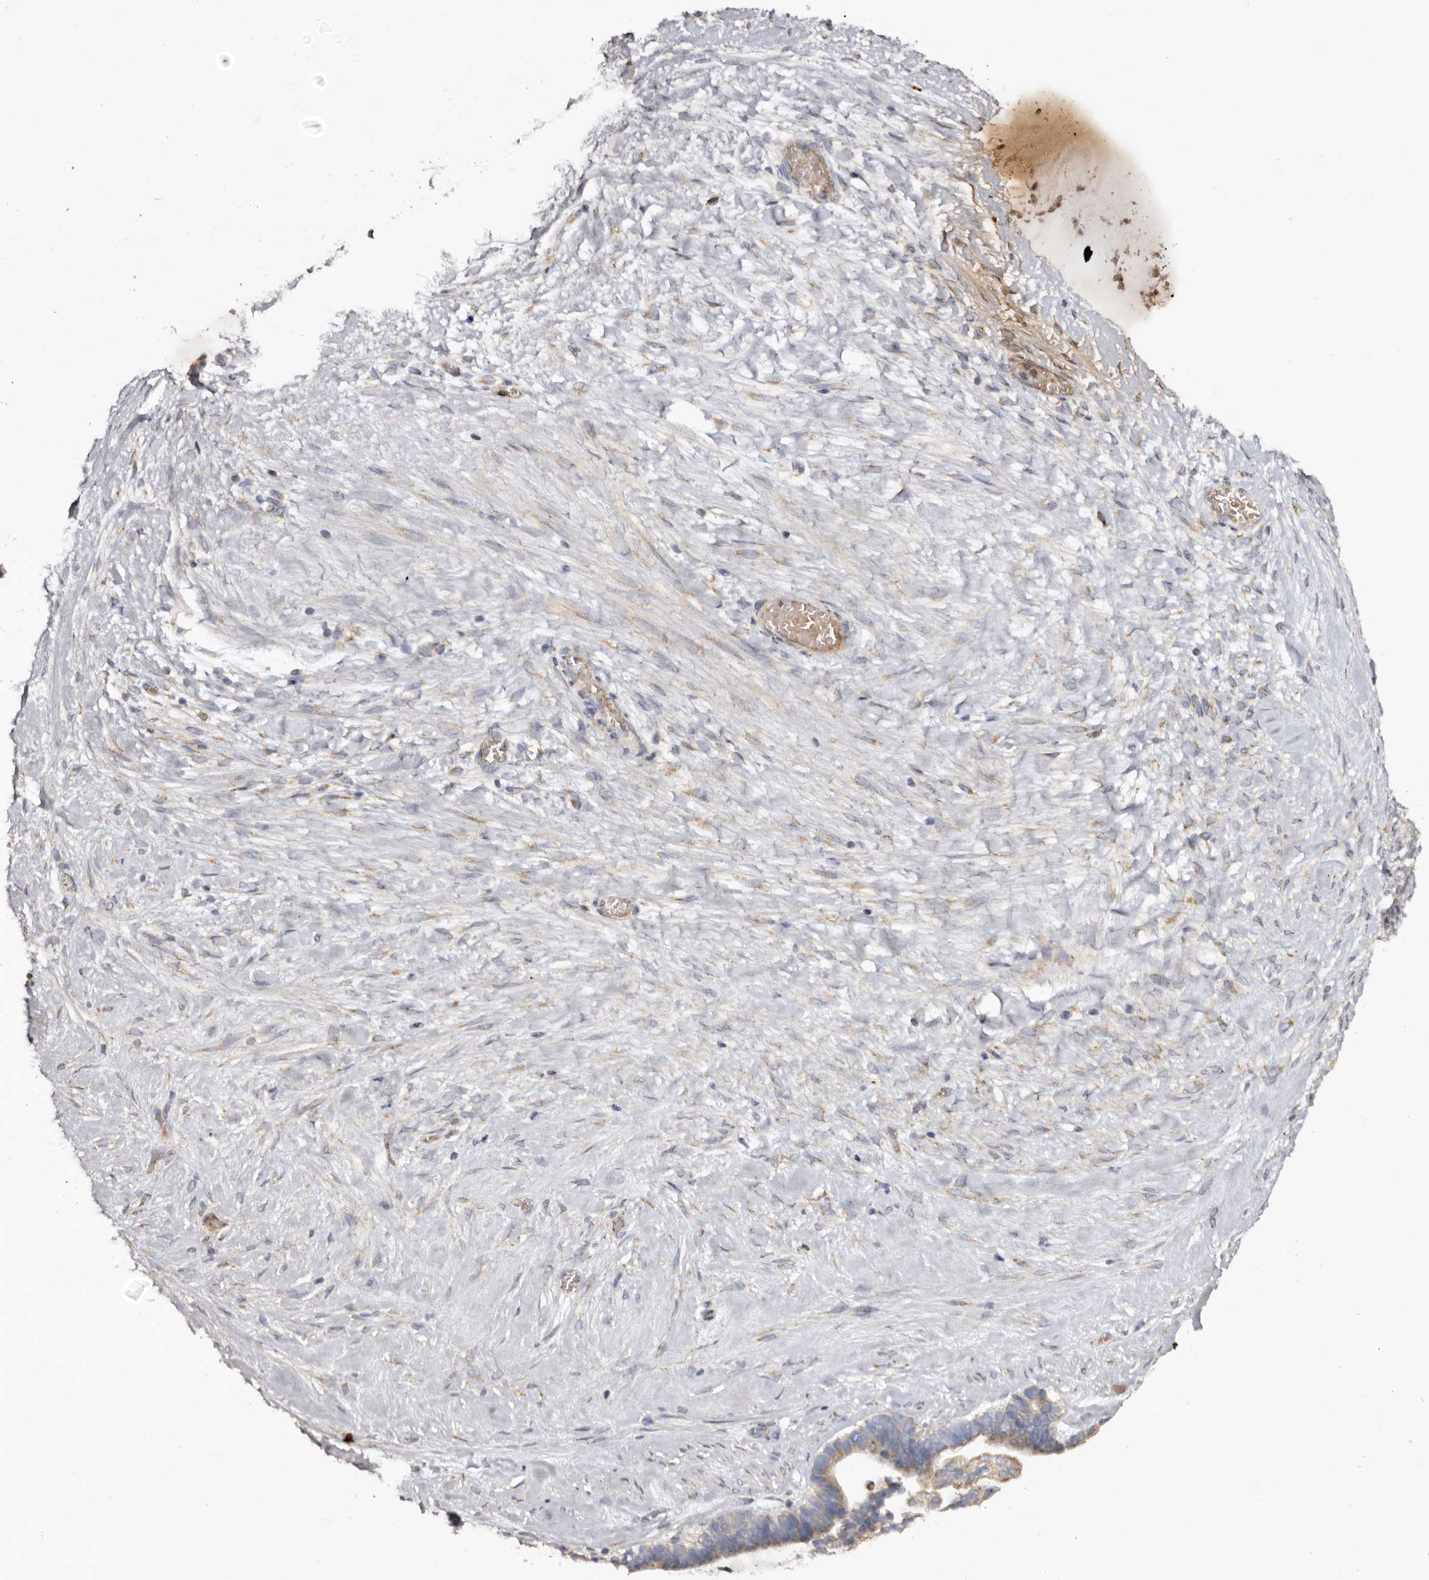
{"staining": {"intensity": "weak", "quantity": "<25%", "location": "cytoplasmic/membranous"}, "tissue": "ovarian cancer", "cell_type": "Tumor cells", "image_type": "cancer", "snomed": [{"axis": "morphology", "description": "Cystadenocarcinoma, serous, NOS"}, {"axis": "topography", "description": "Ovary"}], "caption": "Histopathology image shows no significant protein positivity in tumor cells of ovarian cancer.", "gene": "MECR", "patient": {"sex": "female", "age": 56}}